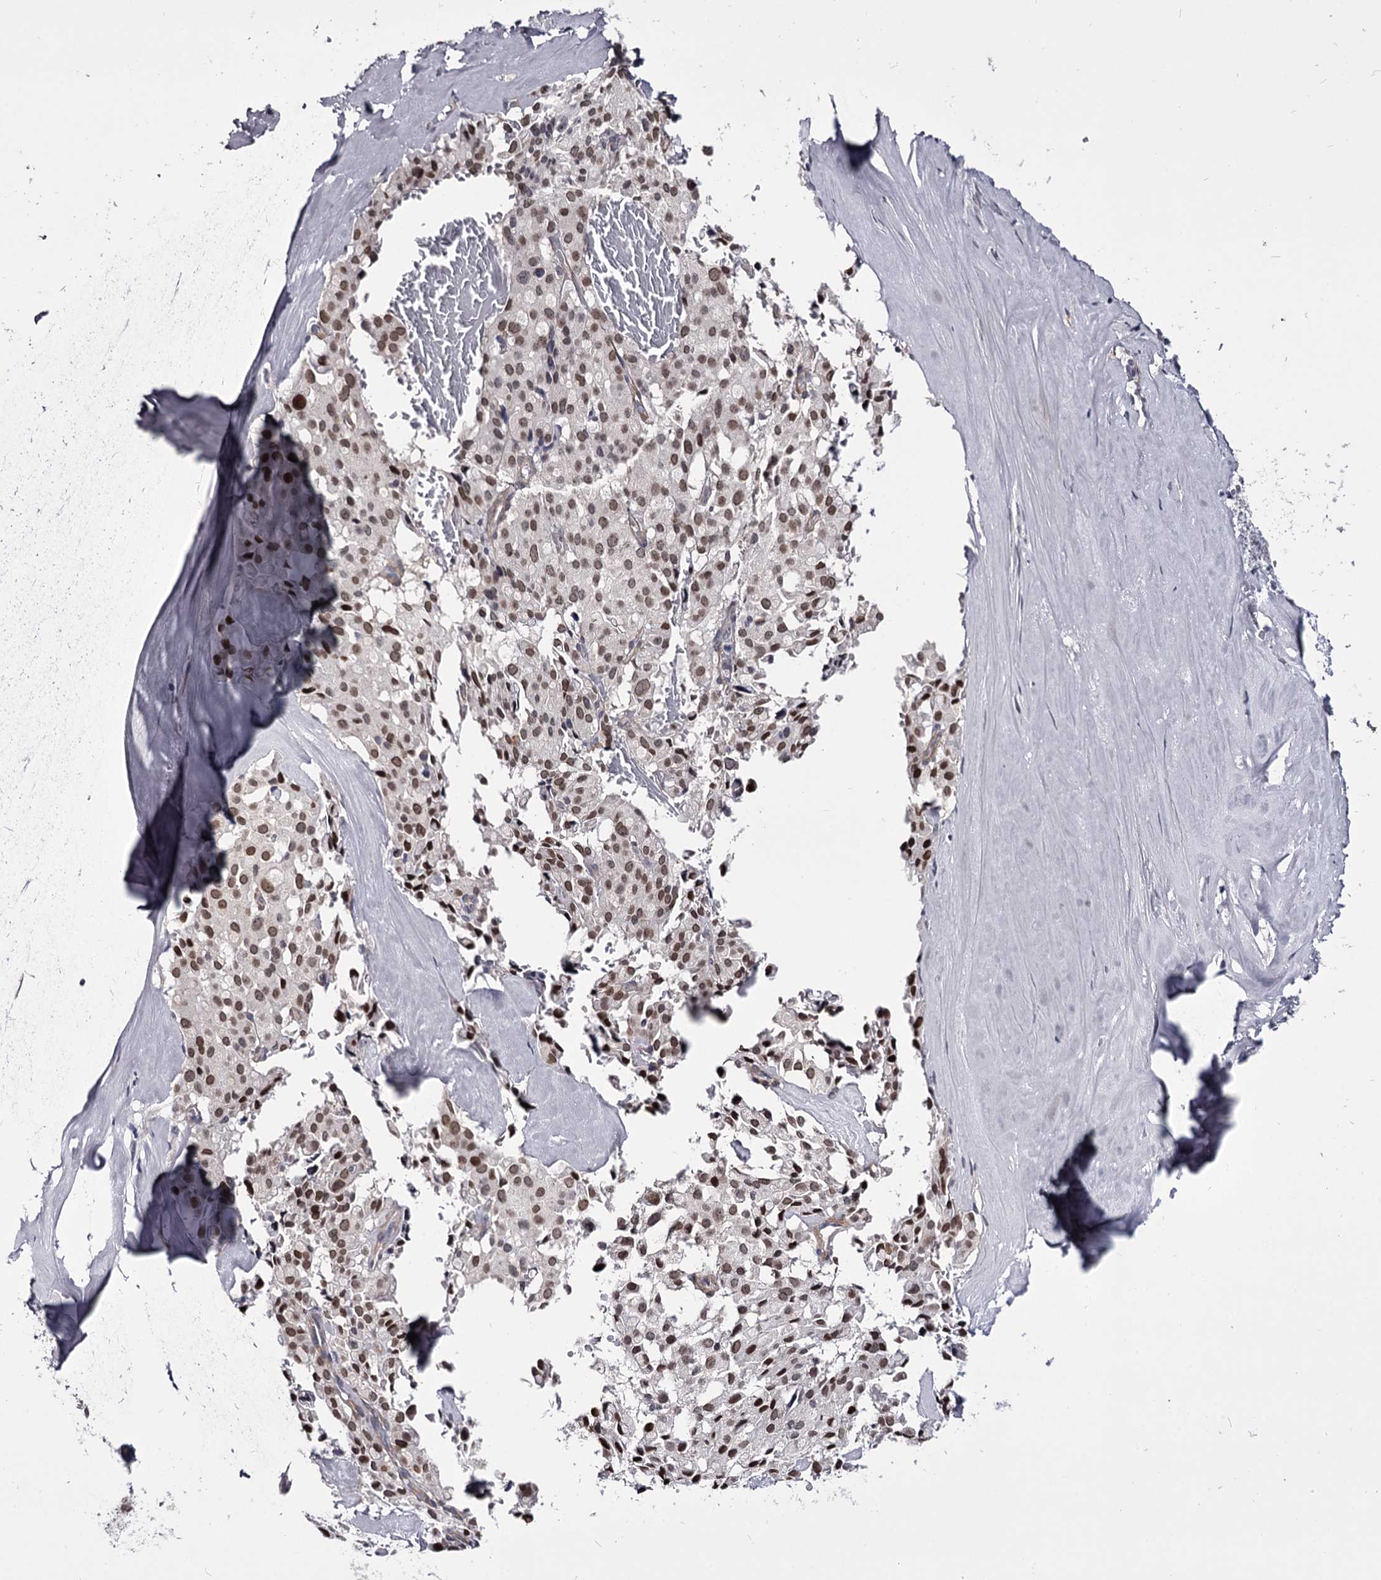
{"staining": {"intensity": "moderate", "quantity": ">75%", "location": "nuclear"}, "tissue": "pancreatic cancer", "cell_type": "Tumor cells", "image_type": "cancer", "snomed": [{"axis": "morphology", "description": "Adenocarcinoma, NOS"}, {"axis": "topography", "description": "Pancreas"}], "caption": "Pancreatic adenocarcinoma stained with a protein marker displays moderate staining in tumor cells.", "gene": "OVOL2", "patient": {"sex": "male", "age": 65}}